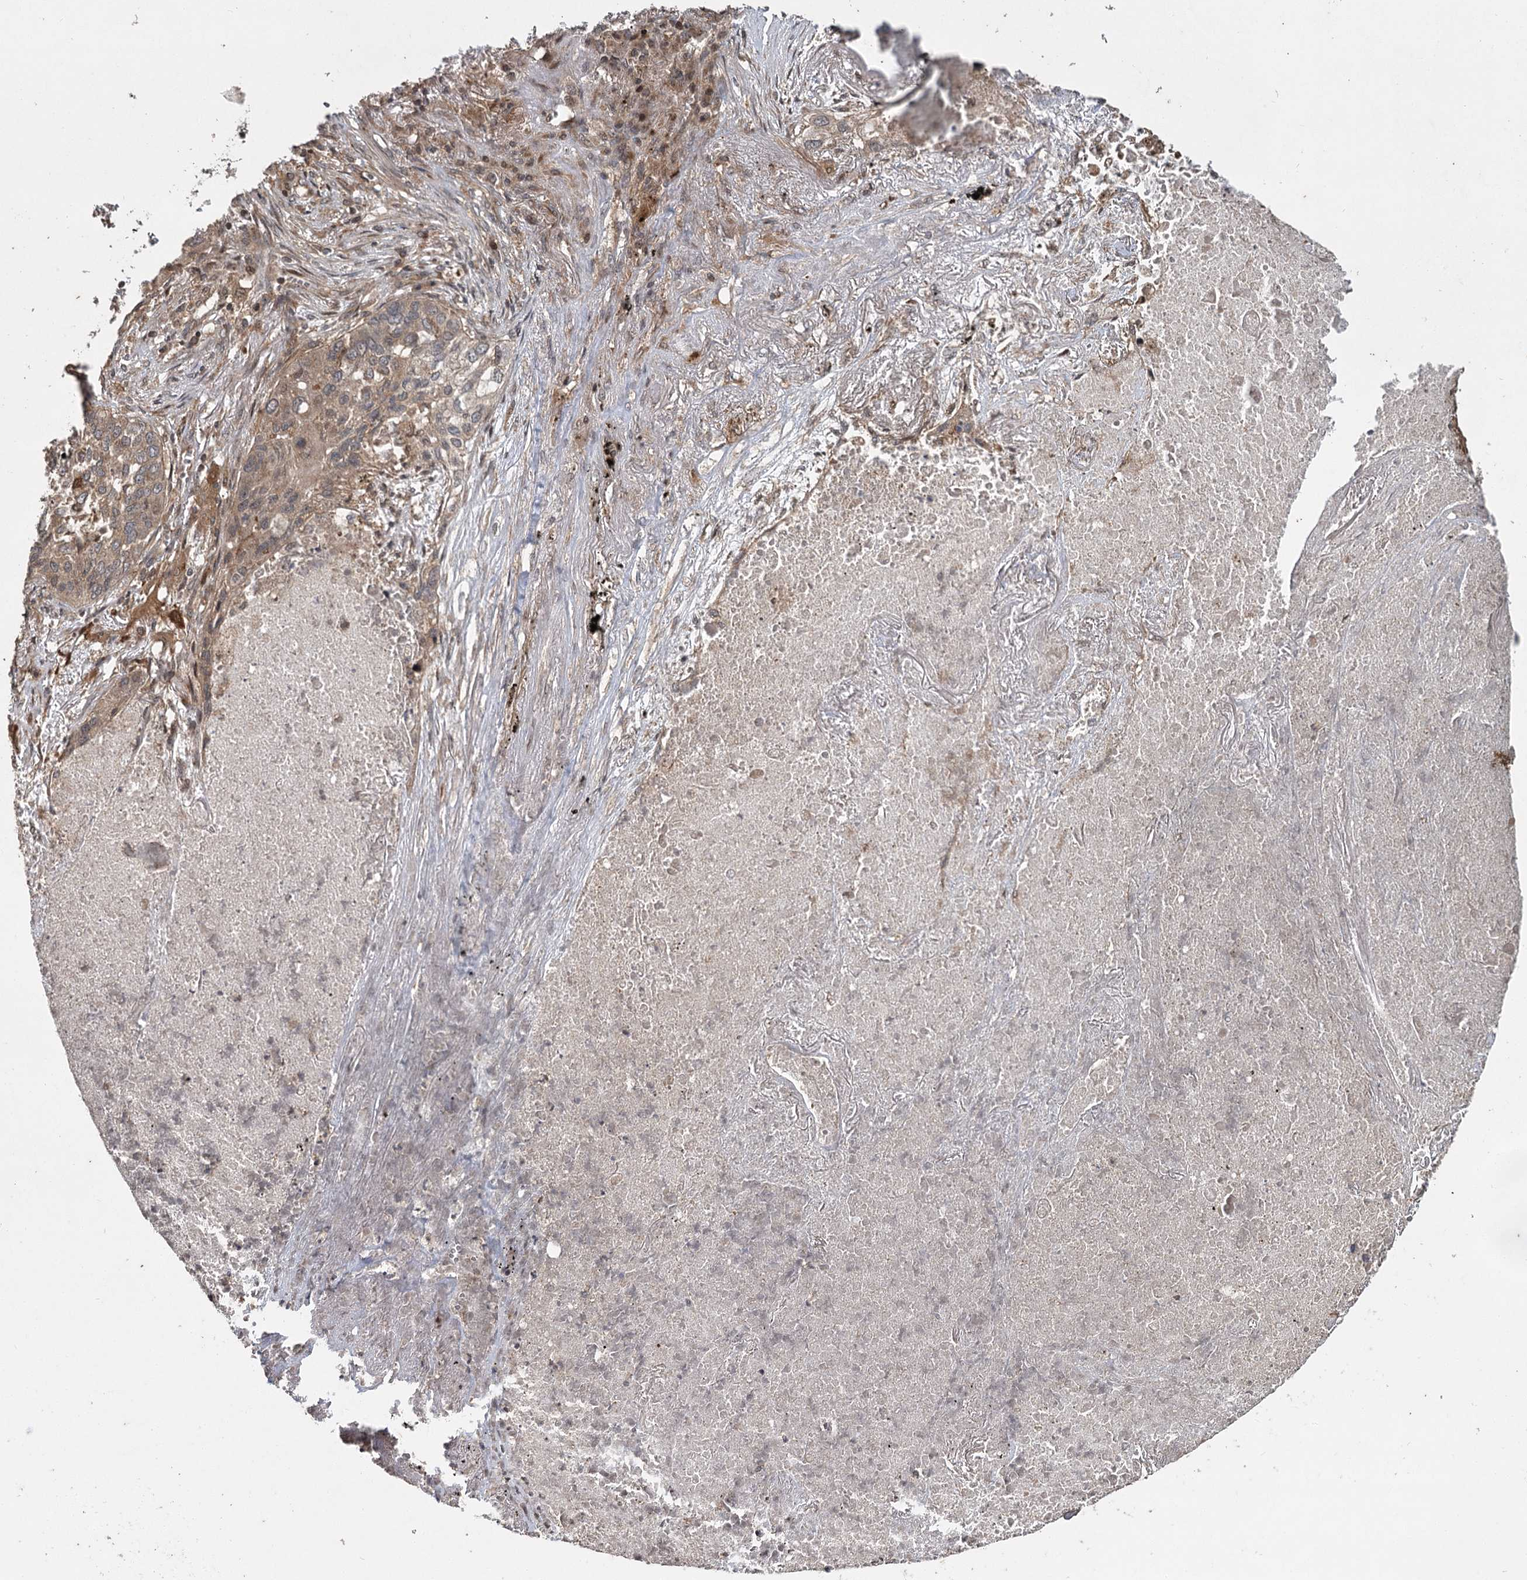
{"staining": {"intensity": "weak", "quantity": ">75%", "location": "cytoplasmic/membranous"}, "tissue": "lung cancer", "cell_type": "Tumor cells", "image_type": "cancer", "snomed": [{"axis": "morphology", "description": "Squamous cell carcinoma, NOS"}, {"axis": "topography", "description": "Lung"}], "caption": "Tumor cells demonstrate low levels of weak cytoplasmic/membranous expression in approximately >75% of cells in human lung cancer.", "gene": "INSIG2", "patient": {"sex": "female", "age": 63}}